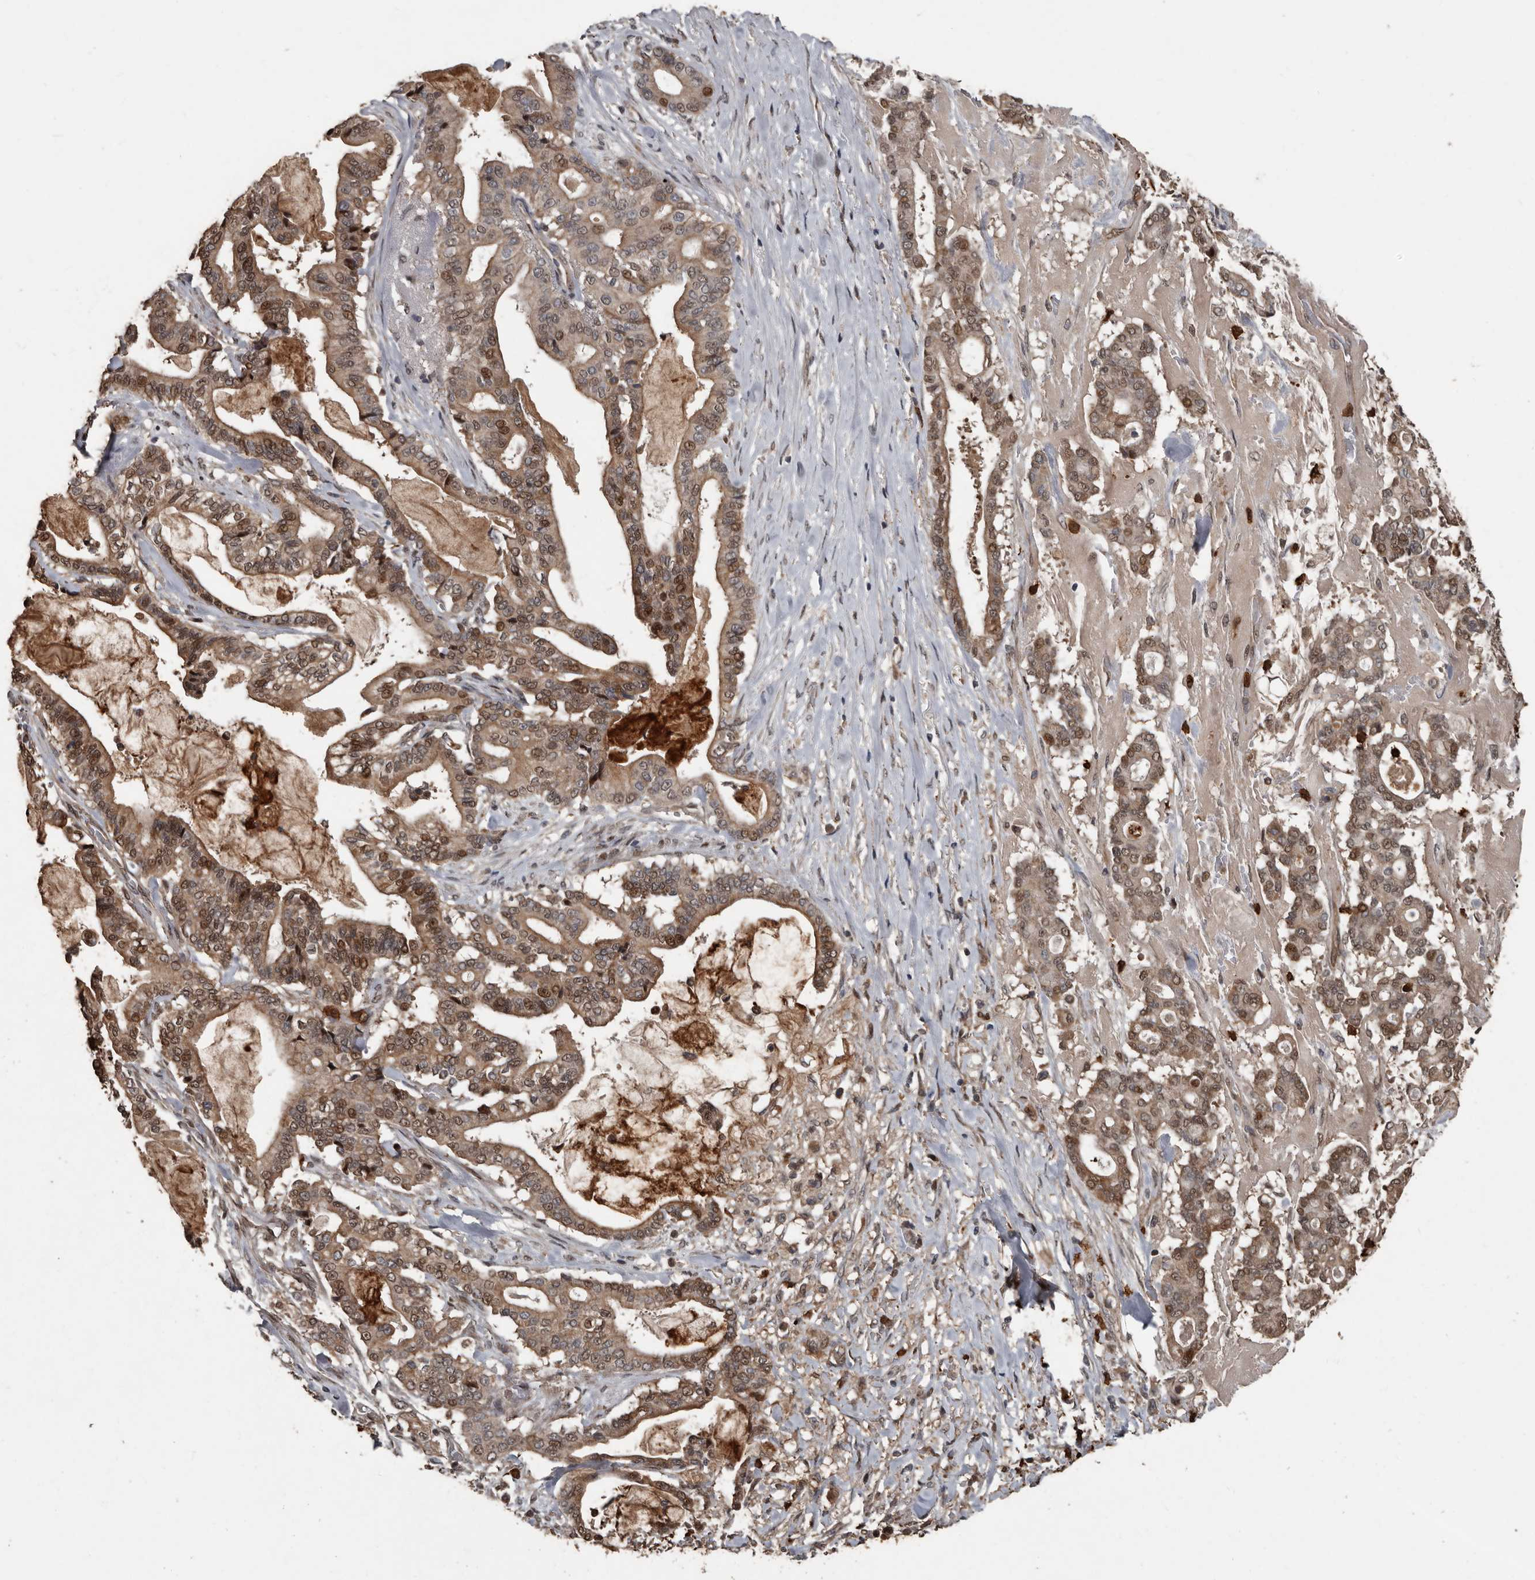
{"staining": {"intensity": "moderate", "quantity": ">75%", "location": "cytoplasmic/membranous,nuclear"}, "tissue": "pancreatic cancer", "cell_type": "Tumor cells", "image_type": "cancer", "snomed": [{"axis": "morphology", "description": "Adenocarcinoma, NOS"}, {"axis": "topography", "description": "Pancreas"}], "caption": "Pancreatic cancer tissue shows moderate cytoplasmic/membranous and nuclear expression in about >75% of tumor cells (Stains: DAB (3,3'-diaminobenzidine) in brown, nuclei in blue, Microscopy: brightfield microscopy at high magnification).", "gene": "FSBP", "patient": {"sex": "male", "age": 63}}